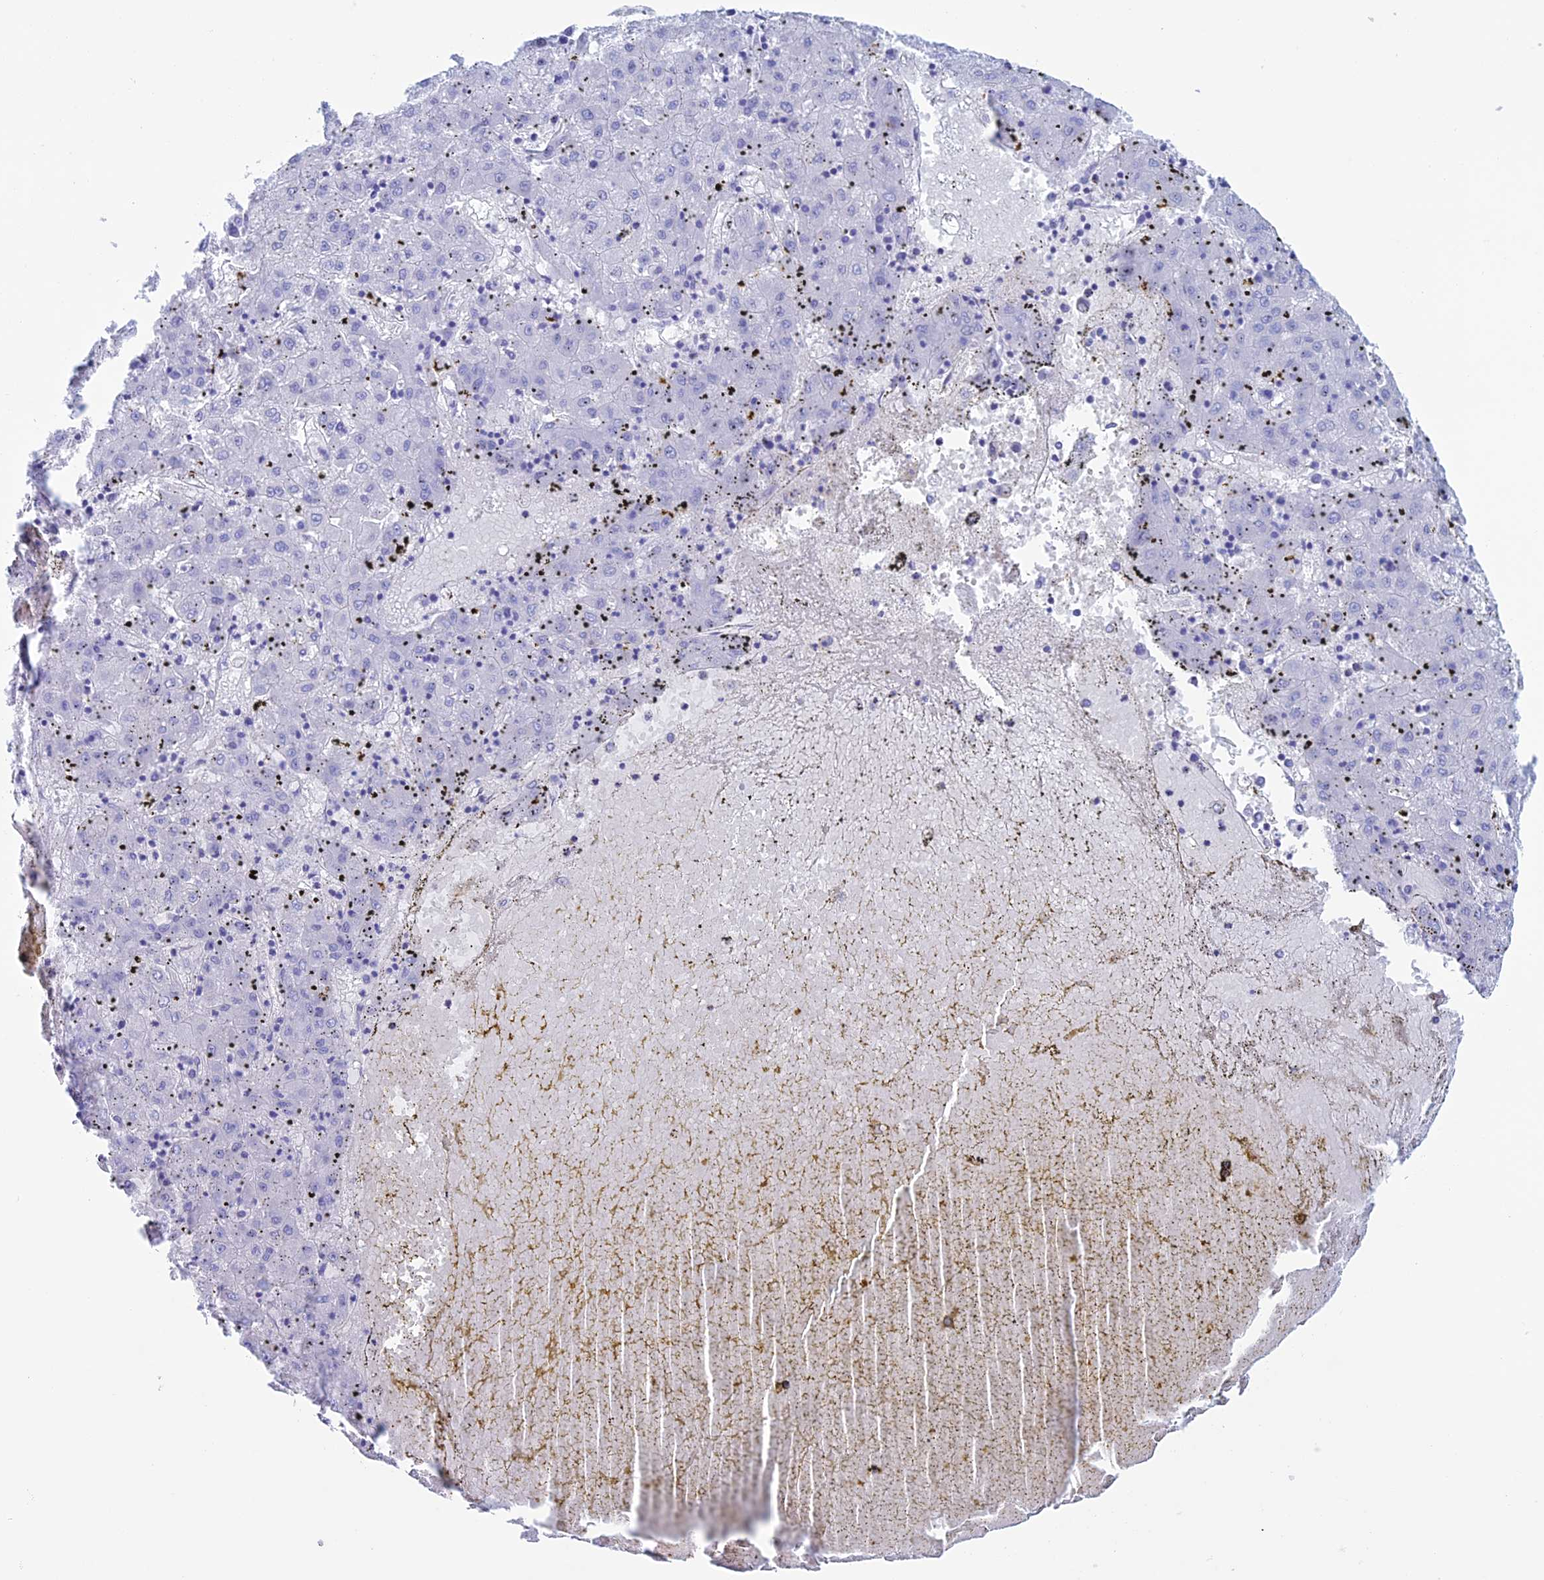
{"staining": {"intensity": "negative", "quantity": "none", "location": "none"}, "tissue": "liver cancer", "cell_type": "Tumor cells", "image_type": "cancer", "snomed": [{"axis": "morphology", "description": "Carcinoma, Hepatocellular, NOS"}, {"axis": "topography", "description": "Liver"}], "caption": "An image of human liver cancer is negative for staining in tumor cells.", "gene": "KCNK17", "patient": {"sex": "male", "age": 72}}